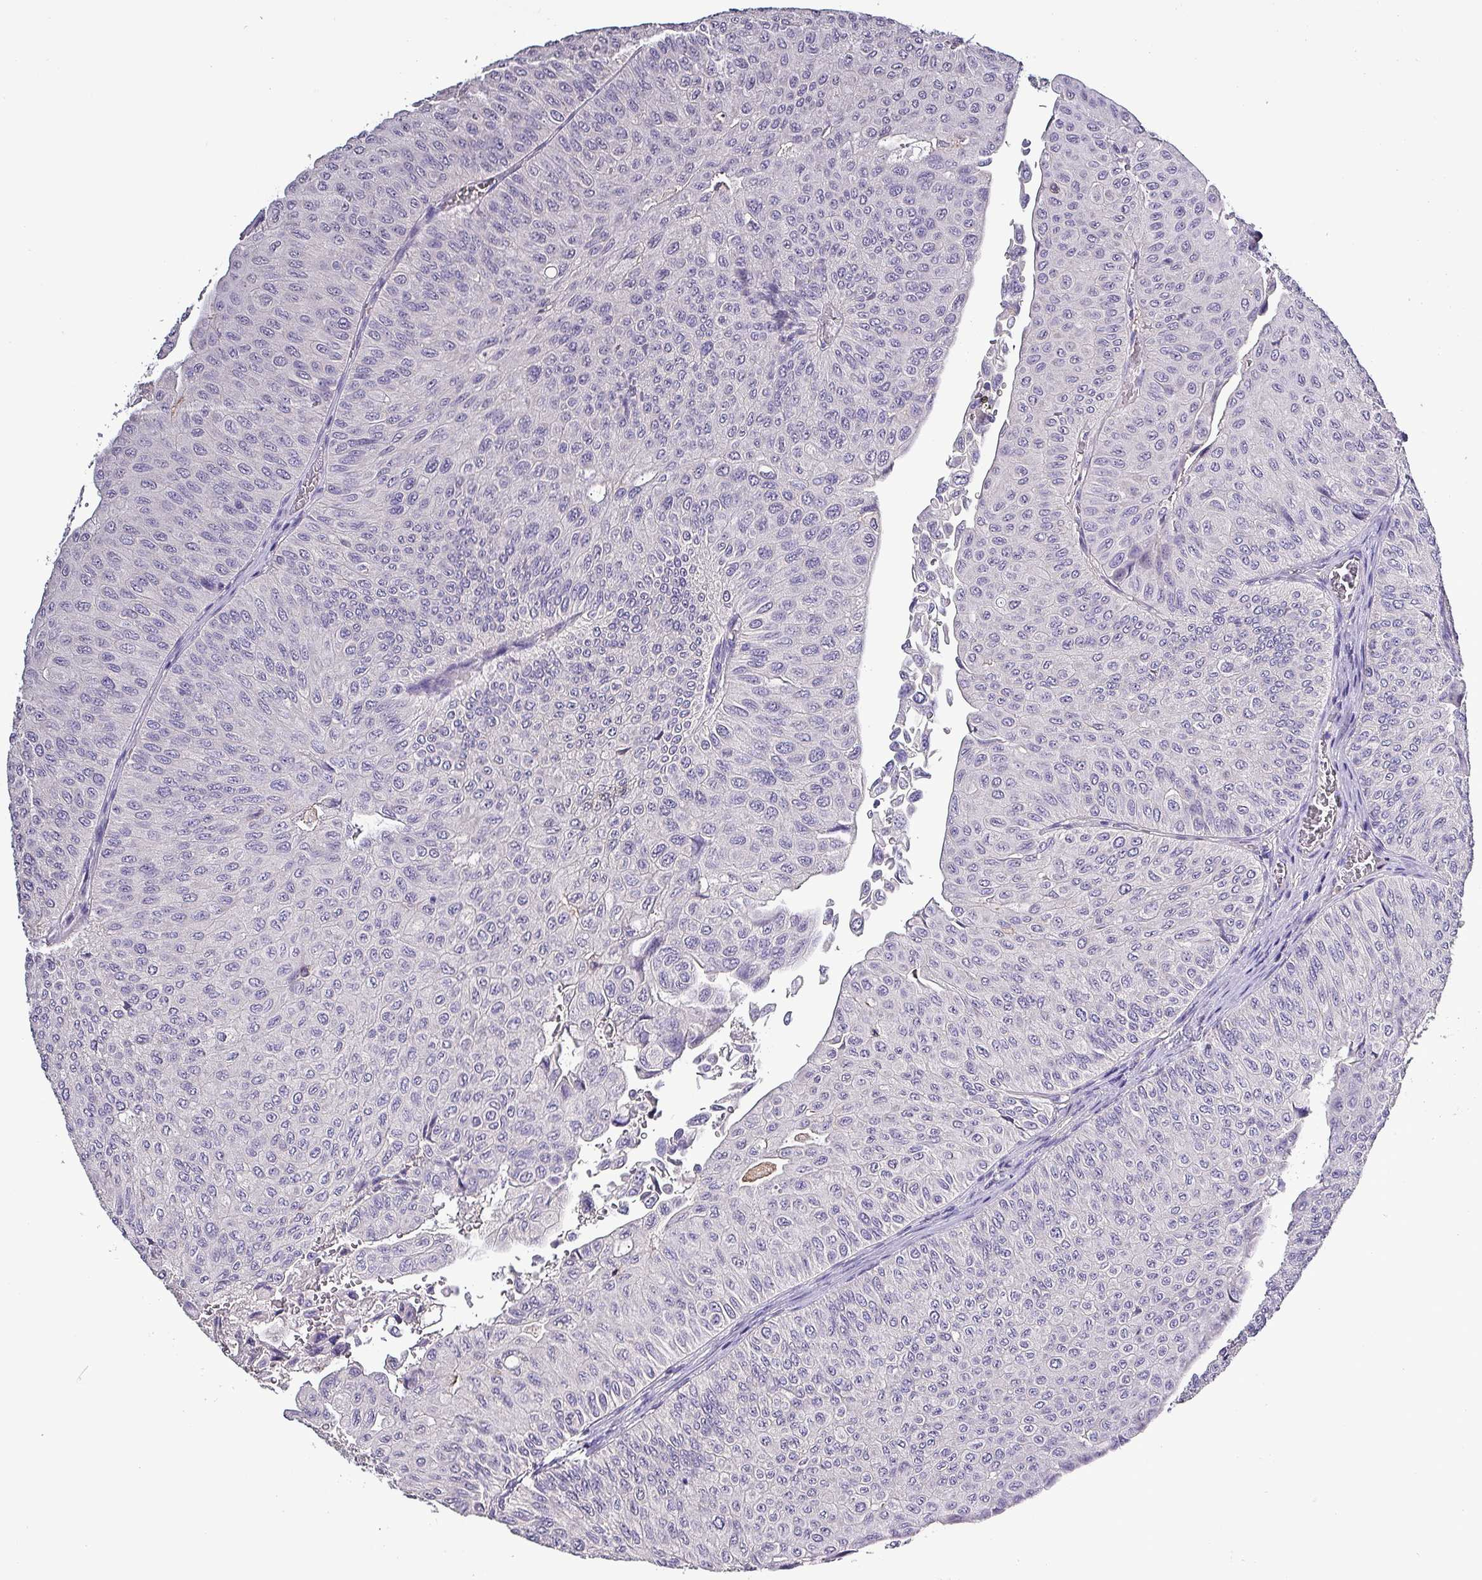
{"staining": {"intensity": "negative", "quantity": "none", "location": "none"}, "tissue": "urothelial cancer", "cell_type": "Tumor cells", "image_type": "cancer", "snomed": [{"axis": "morphology", "description": "Urothelial carcinoma, NOS"}, {"axis": "topography", "description": "Urinary bladder"}], "caption": "Tumor cells are negative for brown protein staining in urothelial cancer.", "gene": "HTRA4", "patient": {"sex": "male", "age": 59}}